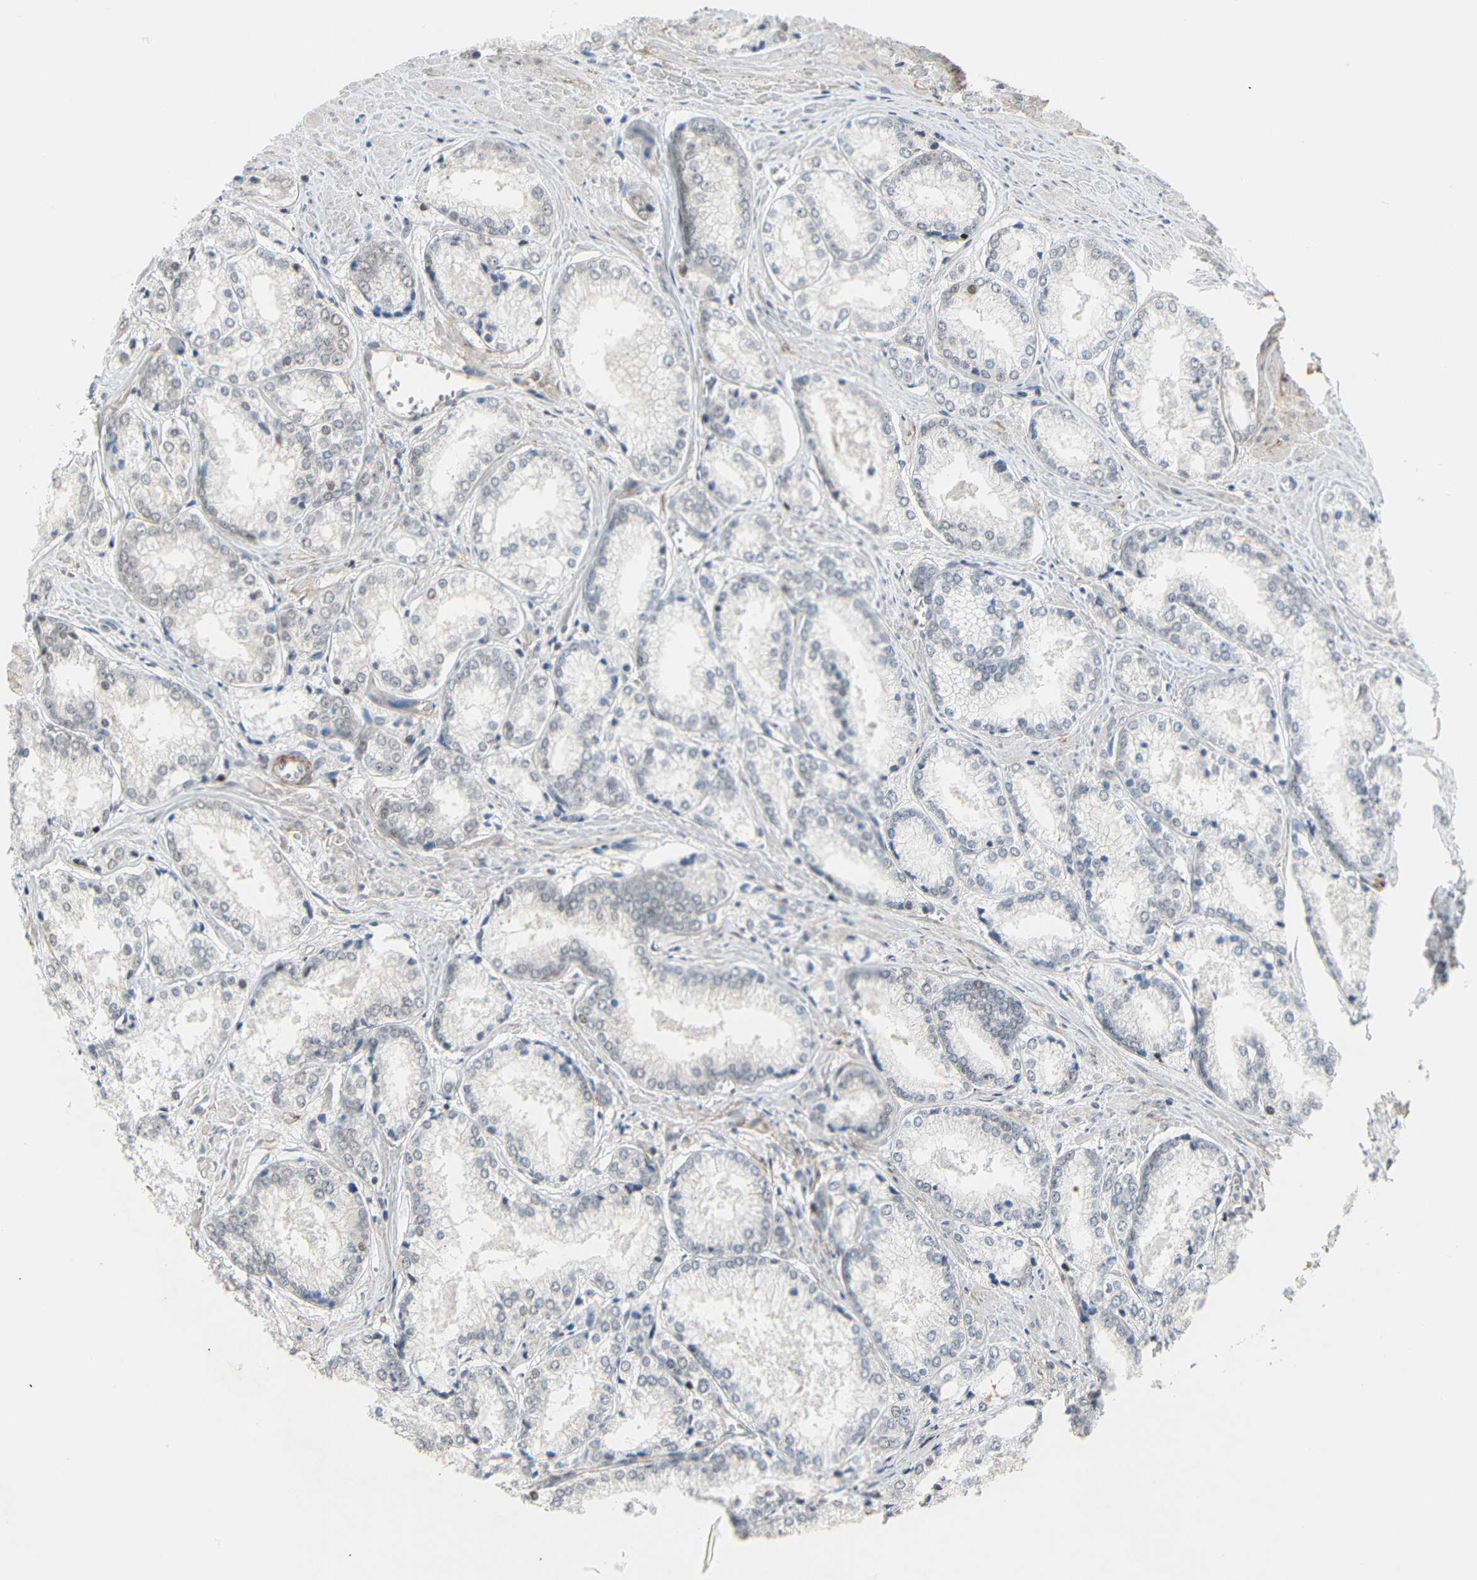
{"staining": {"intensity": "negative", "quantity": "none", "location": "none"}, "tissue": "prostate cancer", "cell_type": "Tumor cells", "image_type": "cancer", "snomed": [{"axis": "morphology", "description": "Adenocarcinoma, Low grade"}, {"axis": "topography", "description": "Prostate"}], "caption": "High power microscopy histopathology image of an immunohistochemistry micrograph of prostate cancer (adenocarcinoma (low-grade)), revealing no significant staining in tumor cells.", "gene": "IMPG2", "patient": {"sex": "male", "age": 64}}